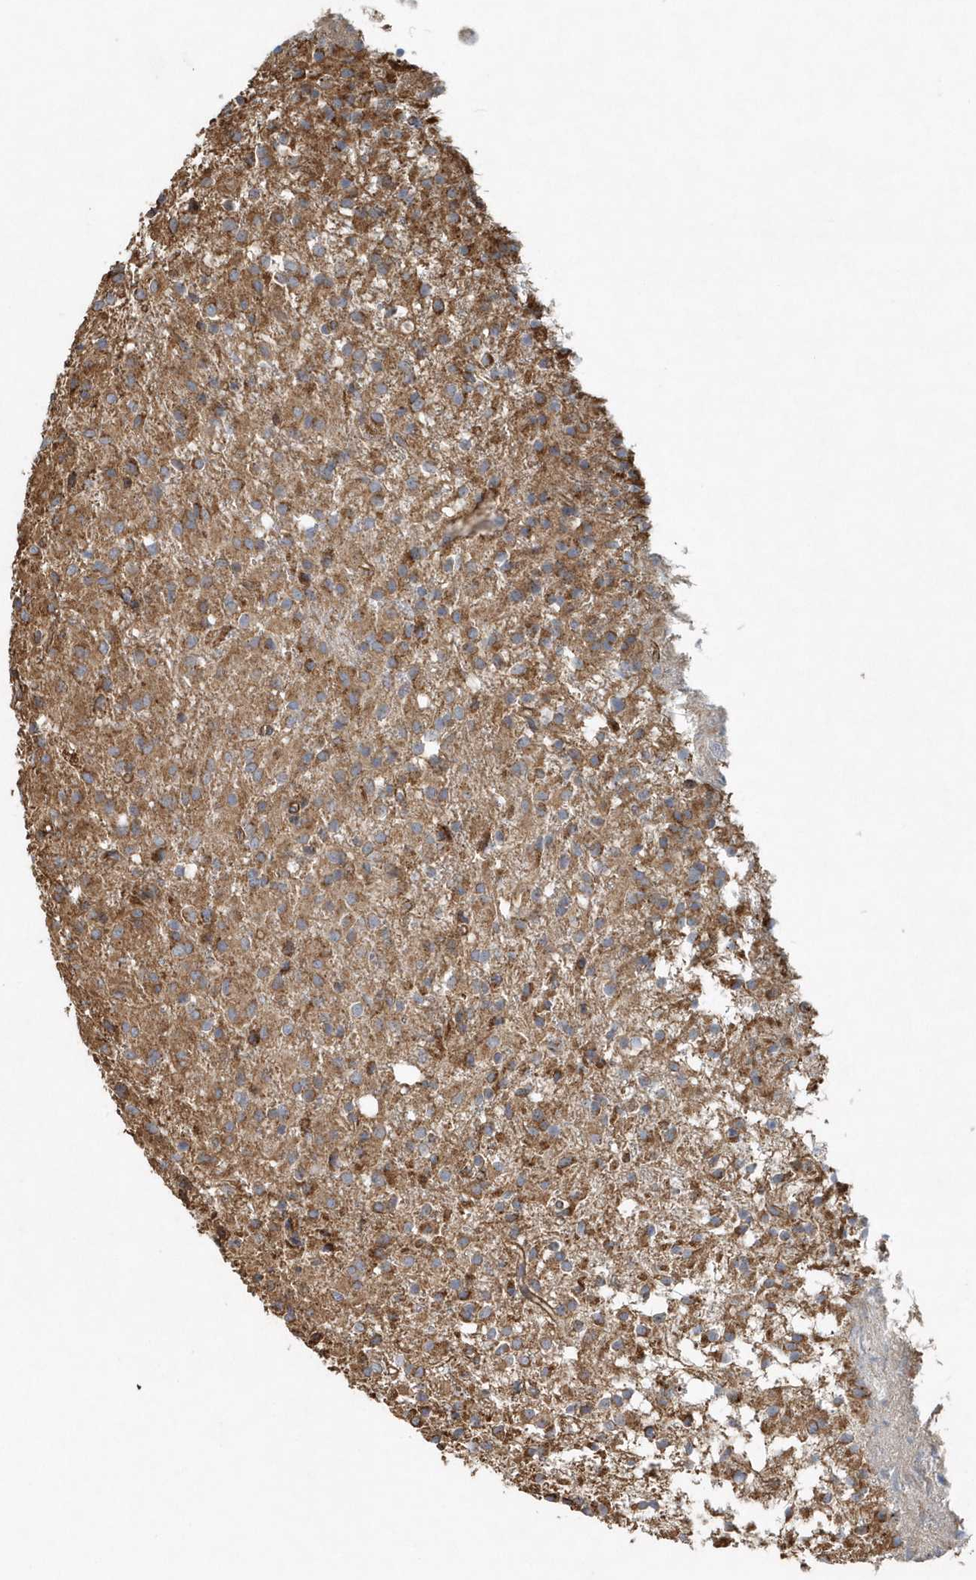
{"staining": {"intensity": "moderate", "quantity": ">75%", "location": "cytoplasmic/membranous"}, "tissue": "glioma", "cell_type": "Tumor cells", "image_type": "cancer", "snomed": [{"axis": "morphology", "description": "Glioma, malignant, High grade"}, {"axis": "topography", "description": "Brain"}], "caption": "Immunohistochemistry (IHC) (DAB (3,3'-diaminobenzidine)) staining of human malignant glioma (high-grade) displays moderate cytoplasmic/membranous protein expression in approximately >75% of tumor cells.", "gene": "MMUT", "patient": {"sex": "female", "age": 59}}